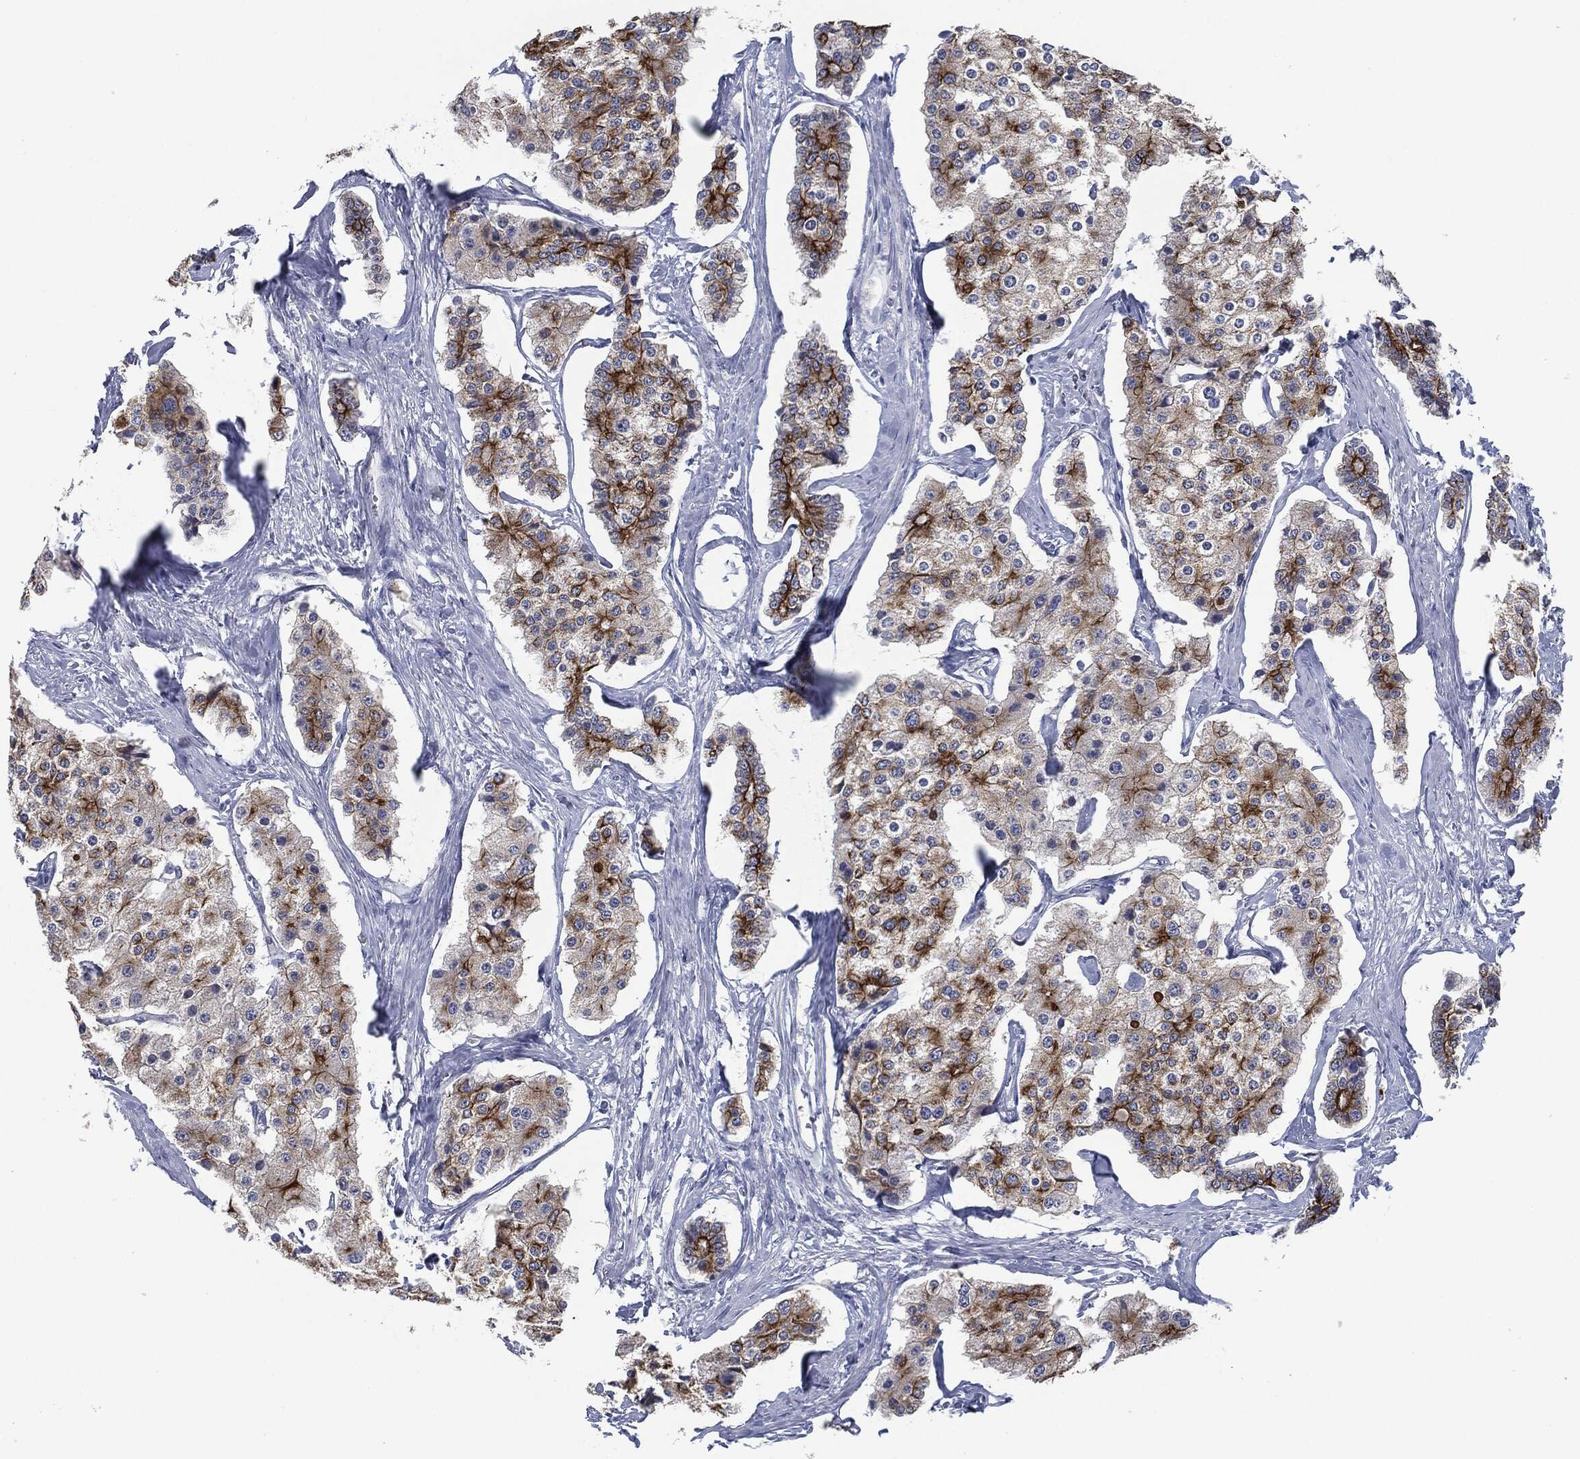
{"staining": {"intensity": "strong", "quantity": "25%-75%", "location": "cytoplasmic/membranous"}, "tissue": "carcinoid", "cell_type": "Tumor cells", "image_type": "cancer", "snomed": [{"axis": "morphology", "description": "Carcinoid, malignant, NOS"}, {"axis": "topography", "description": "Small intestine"}], "caption": "The micrograph displays immunohistochemical staining of carcinoid (malignant). There is strong cytoplasmic/membranous positivity is appreciated in approximately 25%-75% of tumor cells.", "gene": "SHROOM2", "patient": {"sex": "female", "age": 65}}